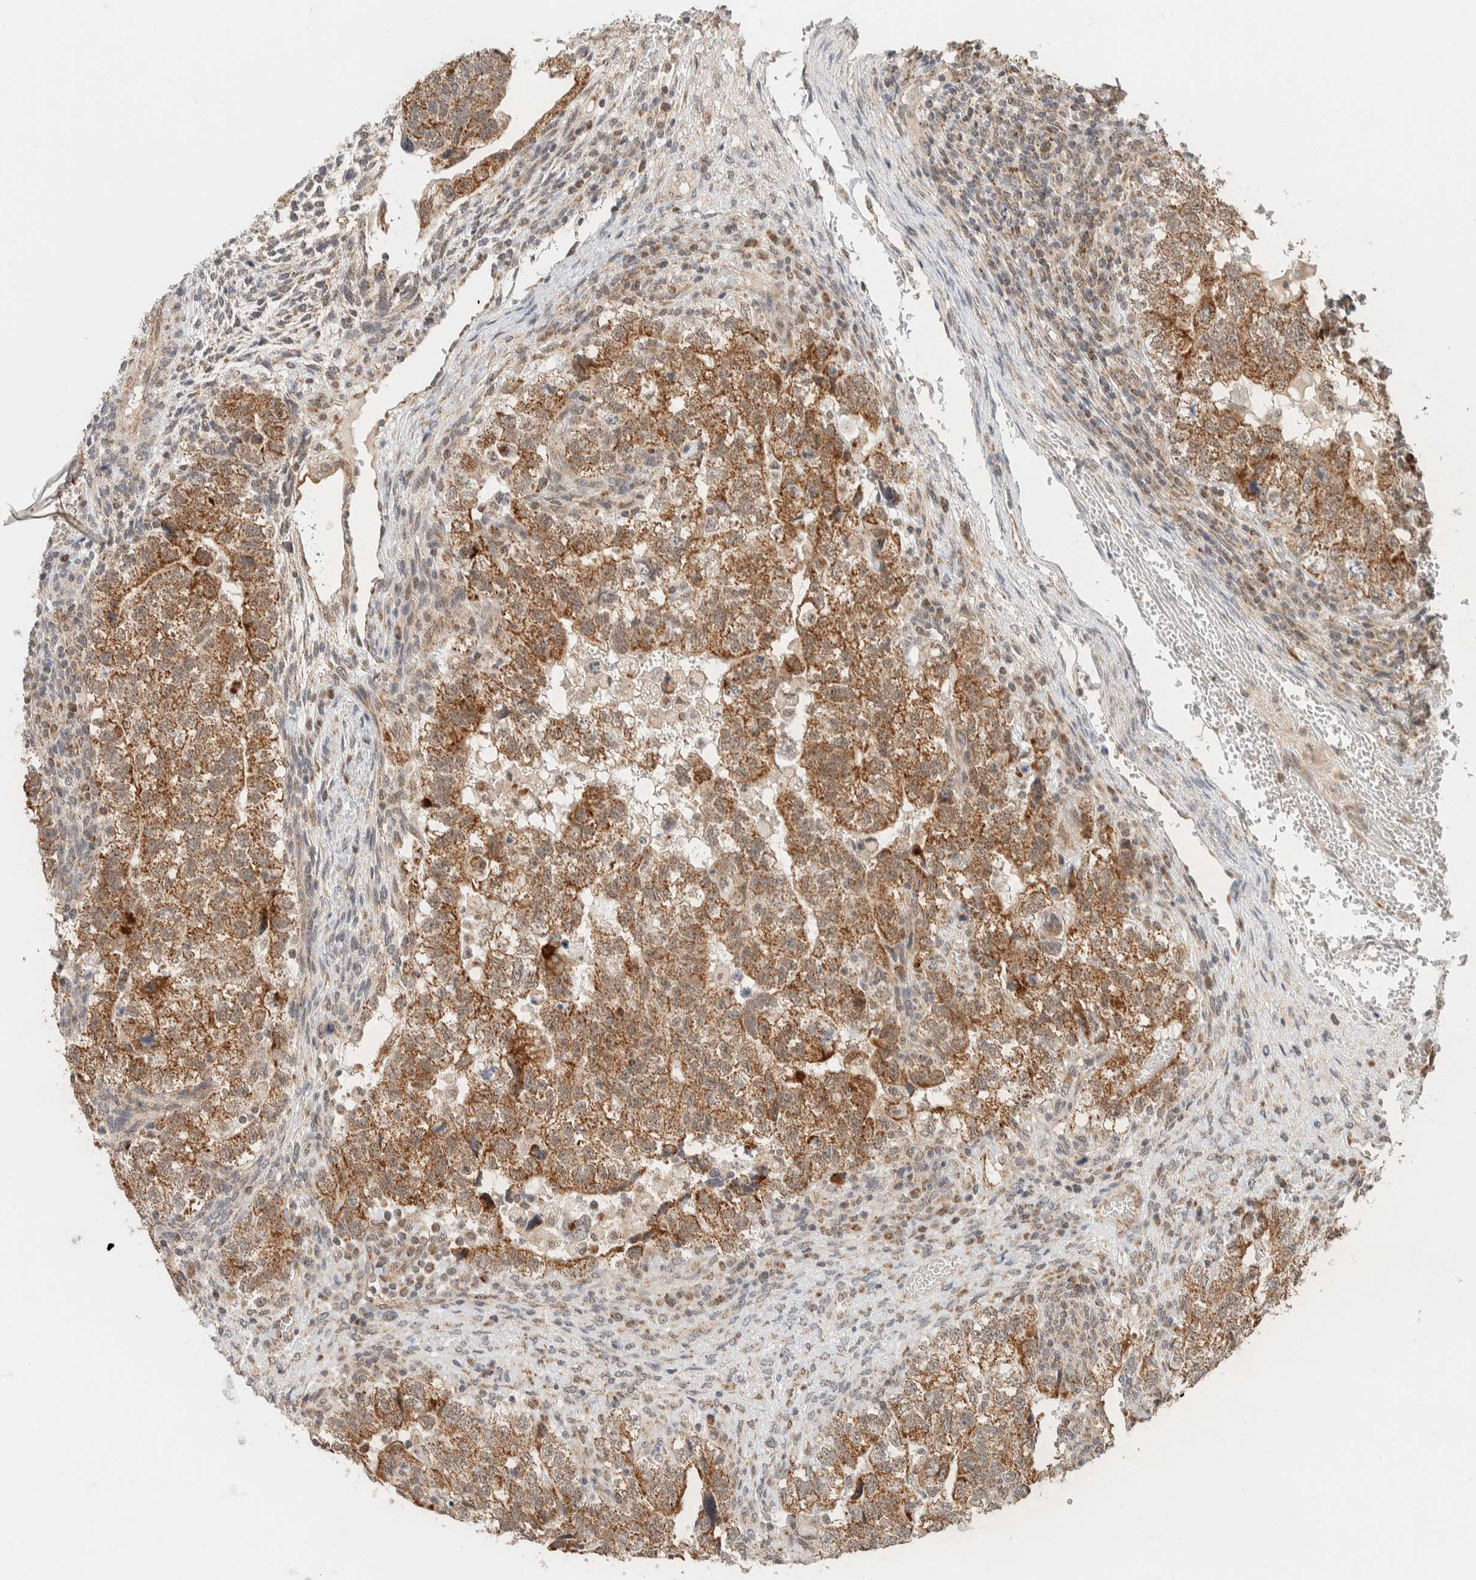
{"staining": {"intensity": "moderate", "quantity": ">75%", "location": "cytoplasmic/membranous"}, "tissue": "testis cancer", "cell_type": "Tumor cells", "image_type": "cancer", "snomed": [{"axis": "morphology", "description": "Carcinoma, Embryonal, NOS"}, {"axis": "topography", "description": "Testis"}], "caption": "High-power microscopy captured an immunohistochemistry micrograph of testis cancer, revealing moderate cytoplasmic/membranous positivity in about >75% of tumor cells.", "gene": "MRPL41", "patient": {"sex": "male", "age": 36}}